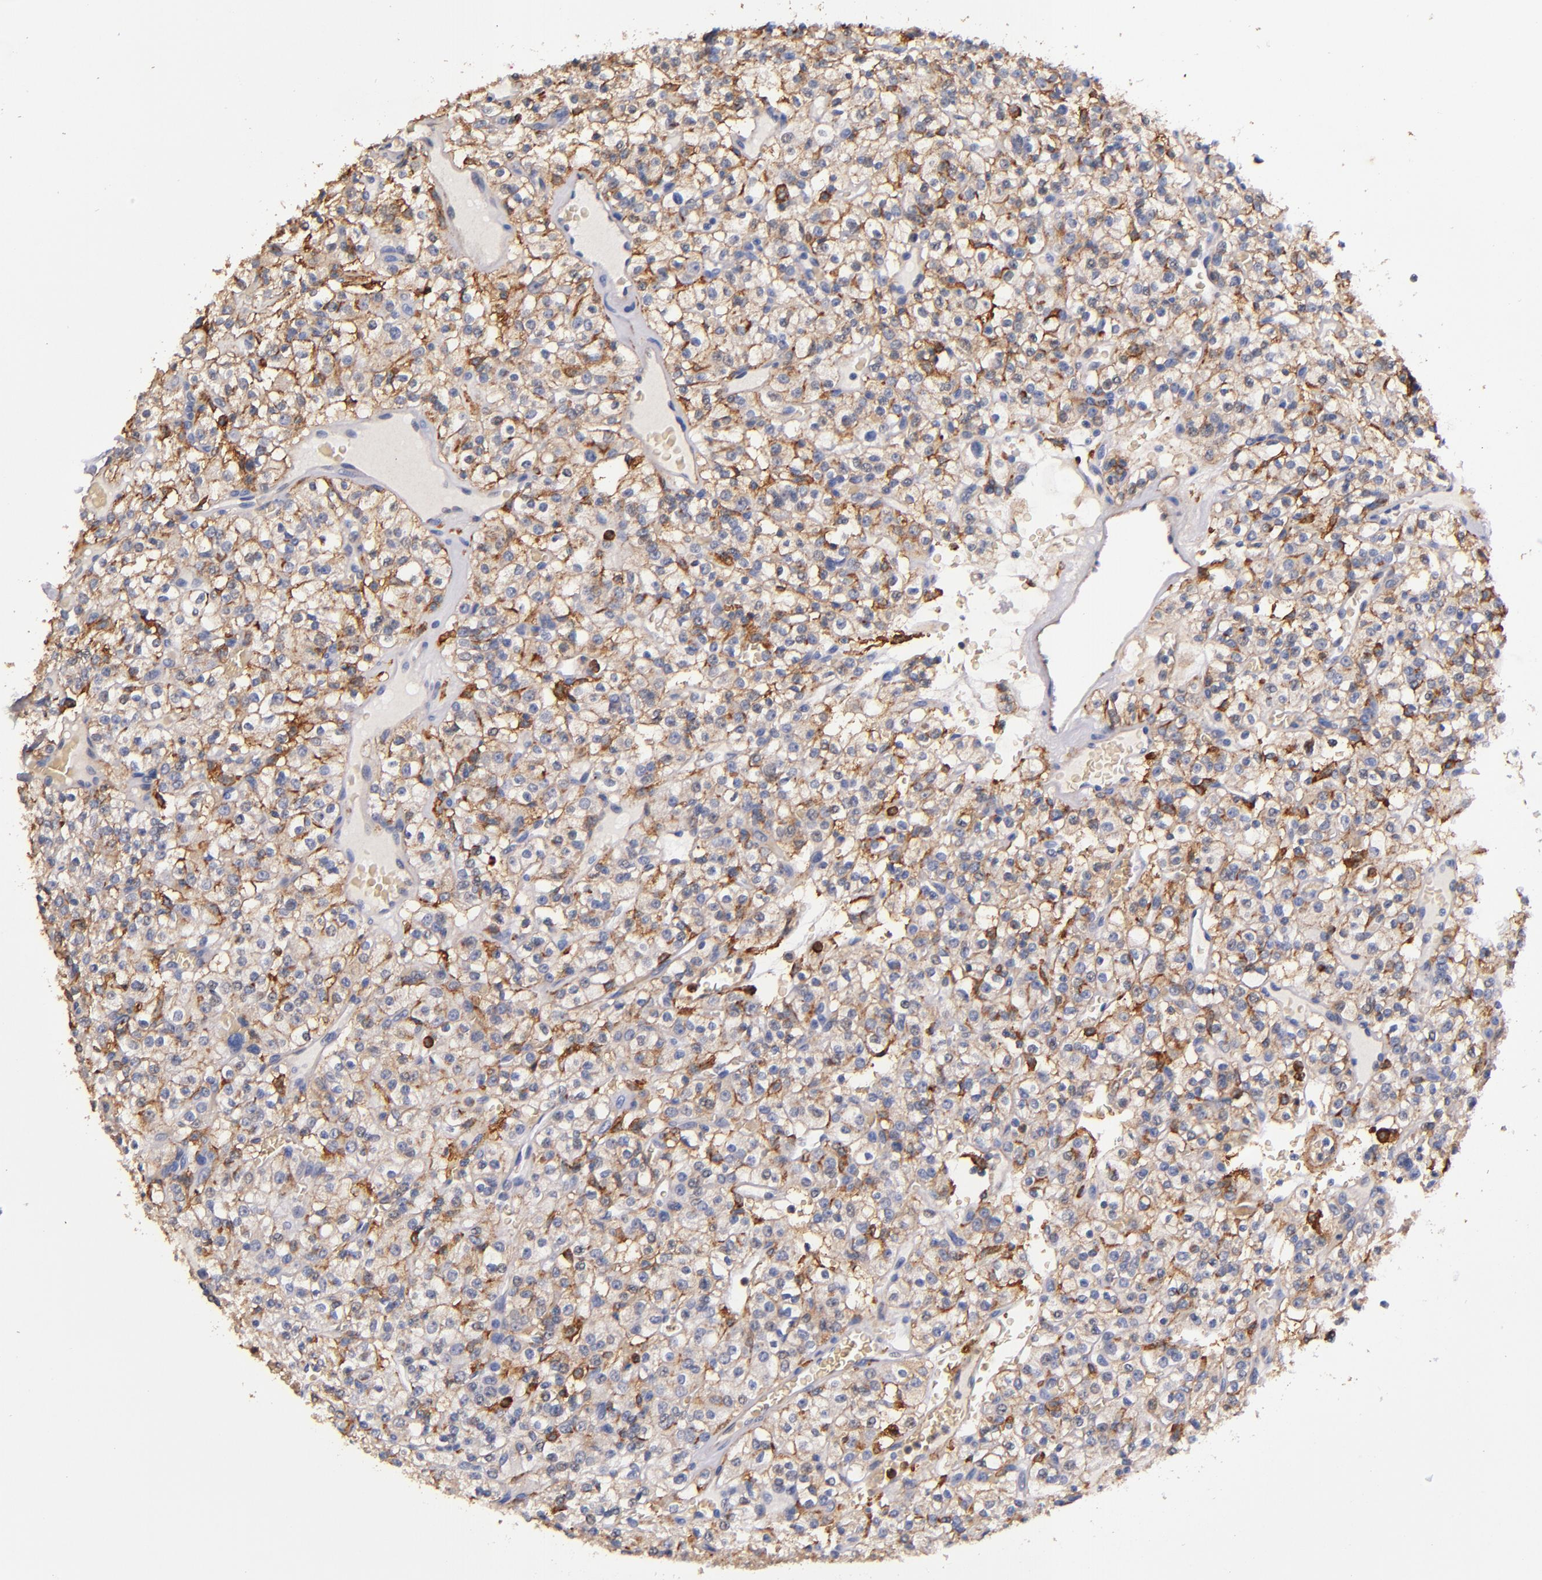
{"staining": {"intensity": "strong", "quantity": "<25%", "location": "cytoplasmic/membranous"}, "tissue": "renal cancer", "cell_type": "Tumor cells", "image_type": "cancer", "snomed": [{"axis": "morphology", "description": "Normal tissue, NOS"}, {"axis": "morphology", "description": "Adenocarcinoma, NOS"}, {"axis": "topography", "description": "Kidney"}], "caption": "The histopathology image exhibits immunohistochemical staining of renal cancer. There is strong cytoplasmic/membranous expression is identified in approximately <25% of tumor cells.", "gene": "SIRPA", "patient": {"sex": "female", "age": 72}}